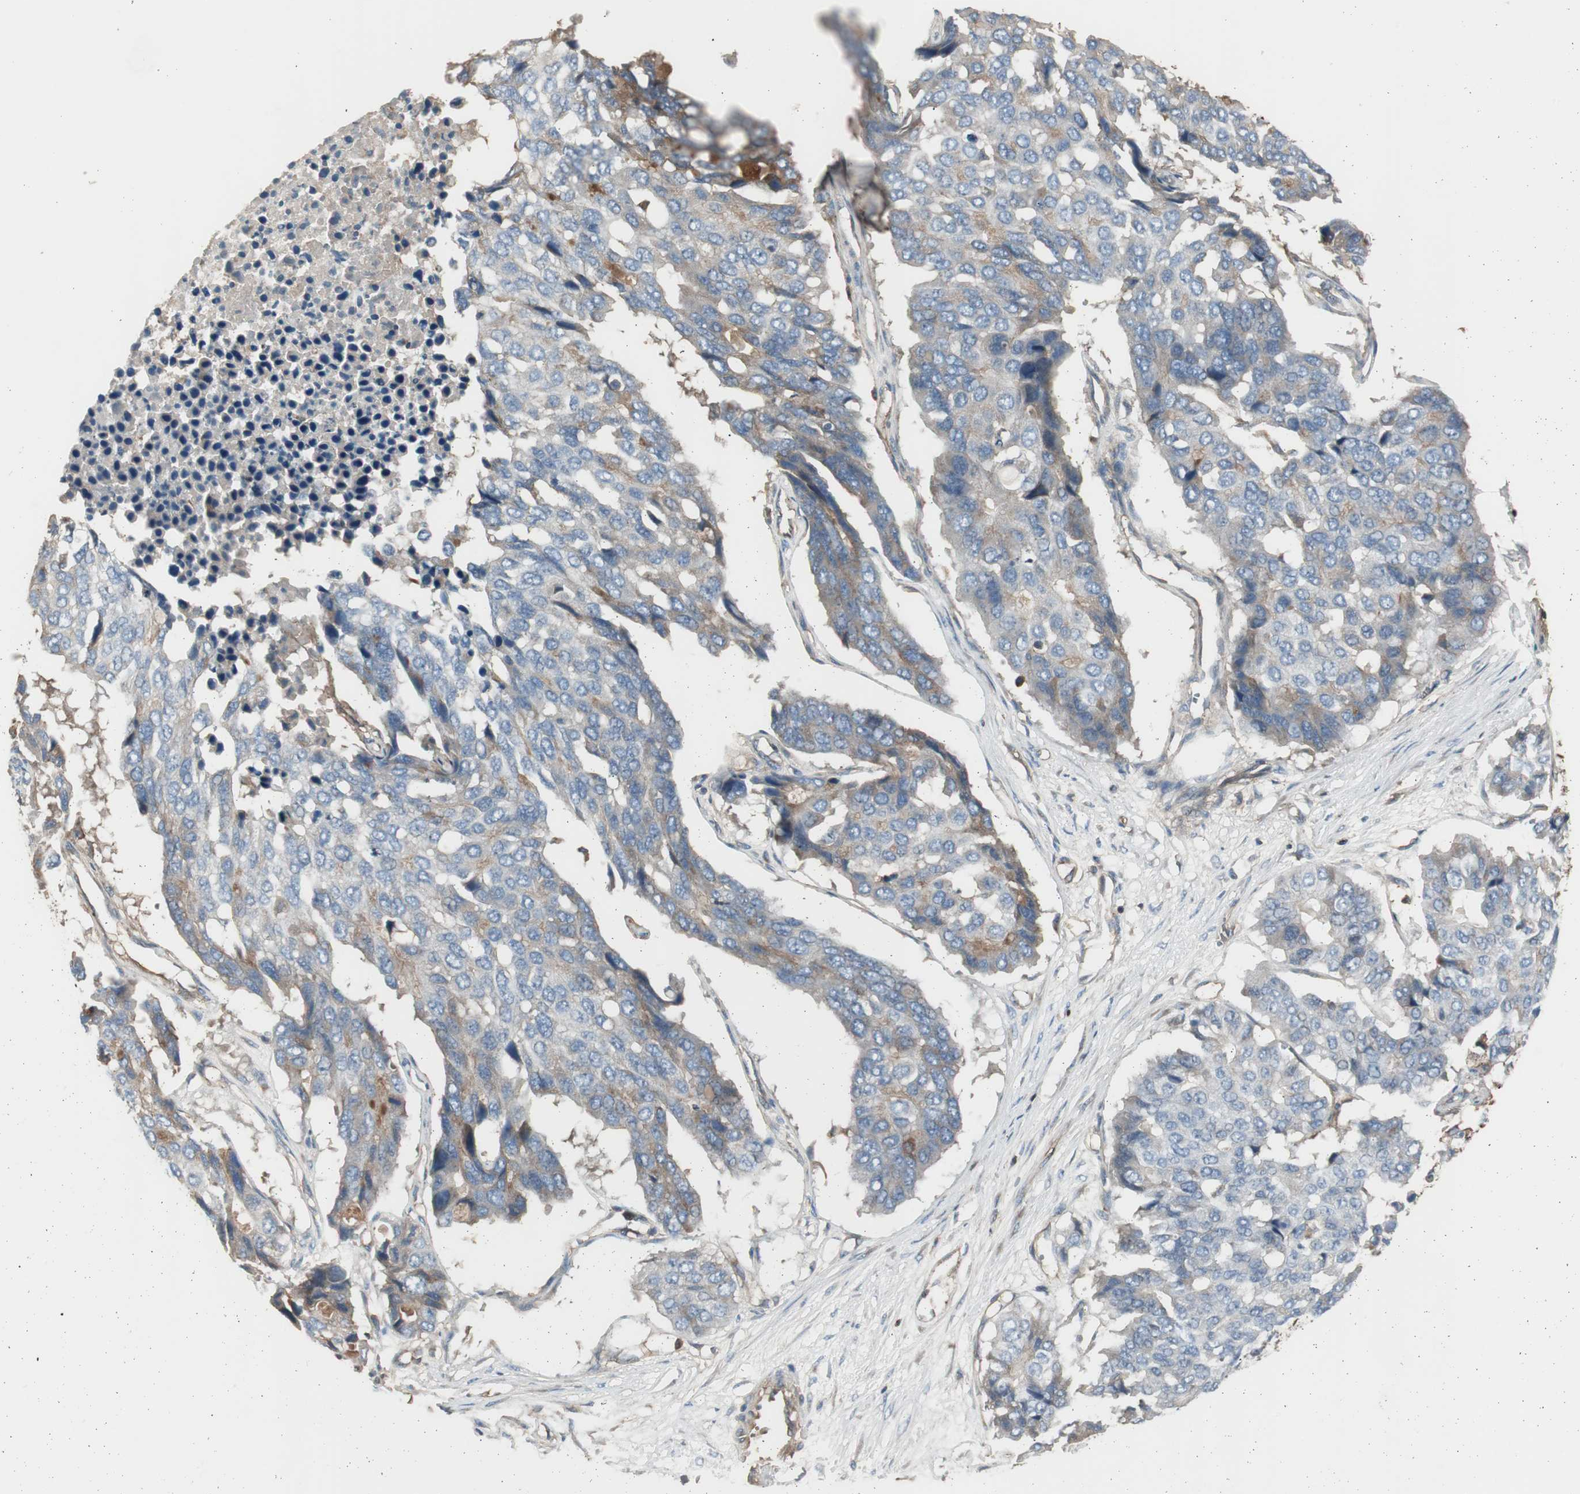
{"staining": {"intensity": "moderate", "quantity": "25%-75%", "location": "cytoplasmic/membranous"}, "tissue": "pancreatic cancer", "cell_type": "Tumor cells", "image_type": "cancer", "snomed": [{"axis": "morphology", "description": "Adenocarcinoma, NOS"}, {"axis": "topography", "description": "Pancreas"}], "caption": "Immunohistochemical staining of pancreatic cancer (adenocarcinoma) reveals medium levels of moderate cytoplasmic/membranous protein staining in about 25%-75% of tumor cells. (brown staining indicates protein expression, while blue staining denotes nuclei).", "gene": "B2M", "patient": {"sex": "male", "age": 50}}